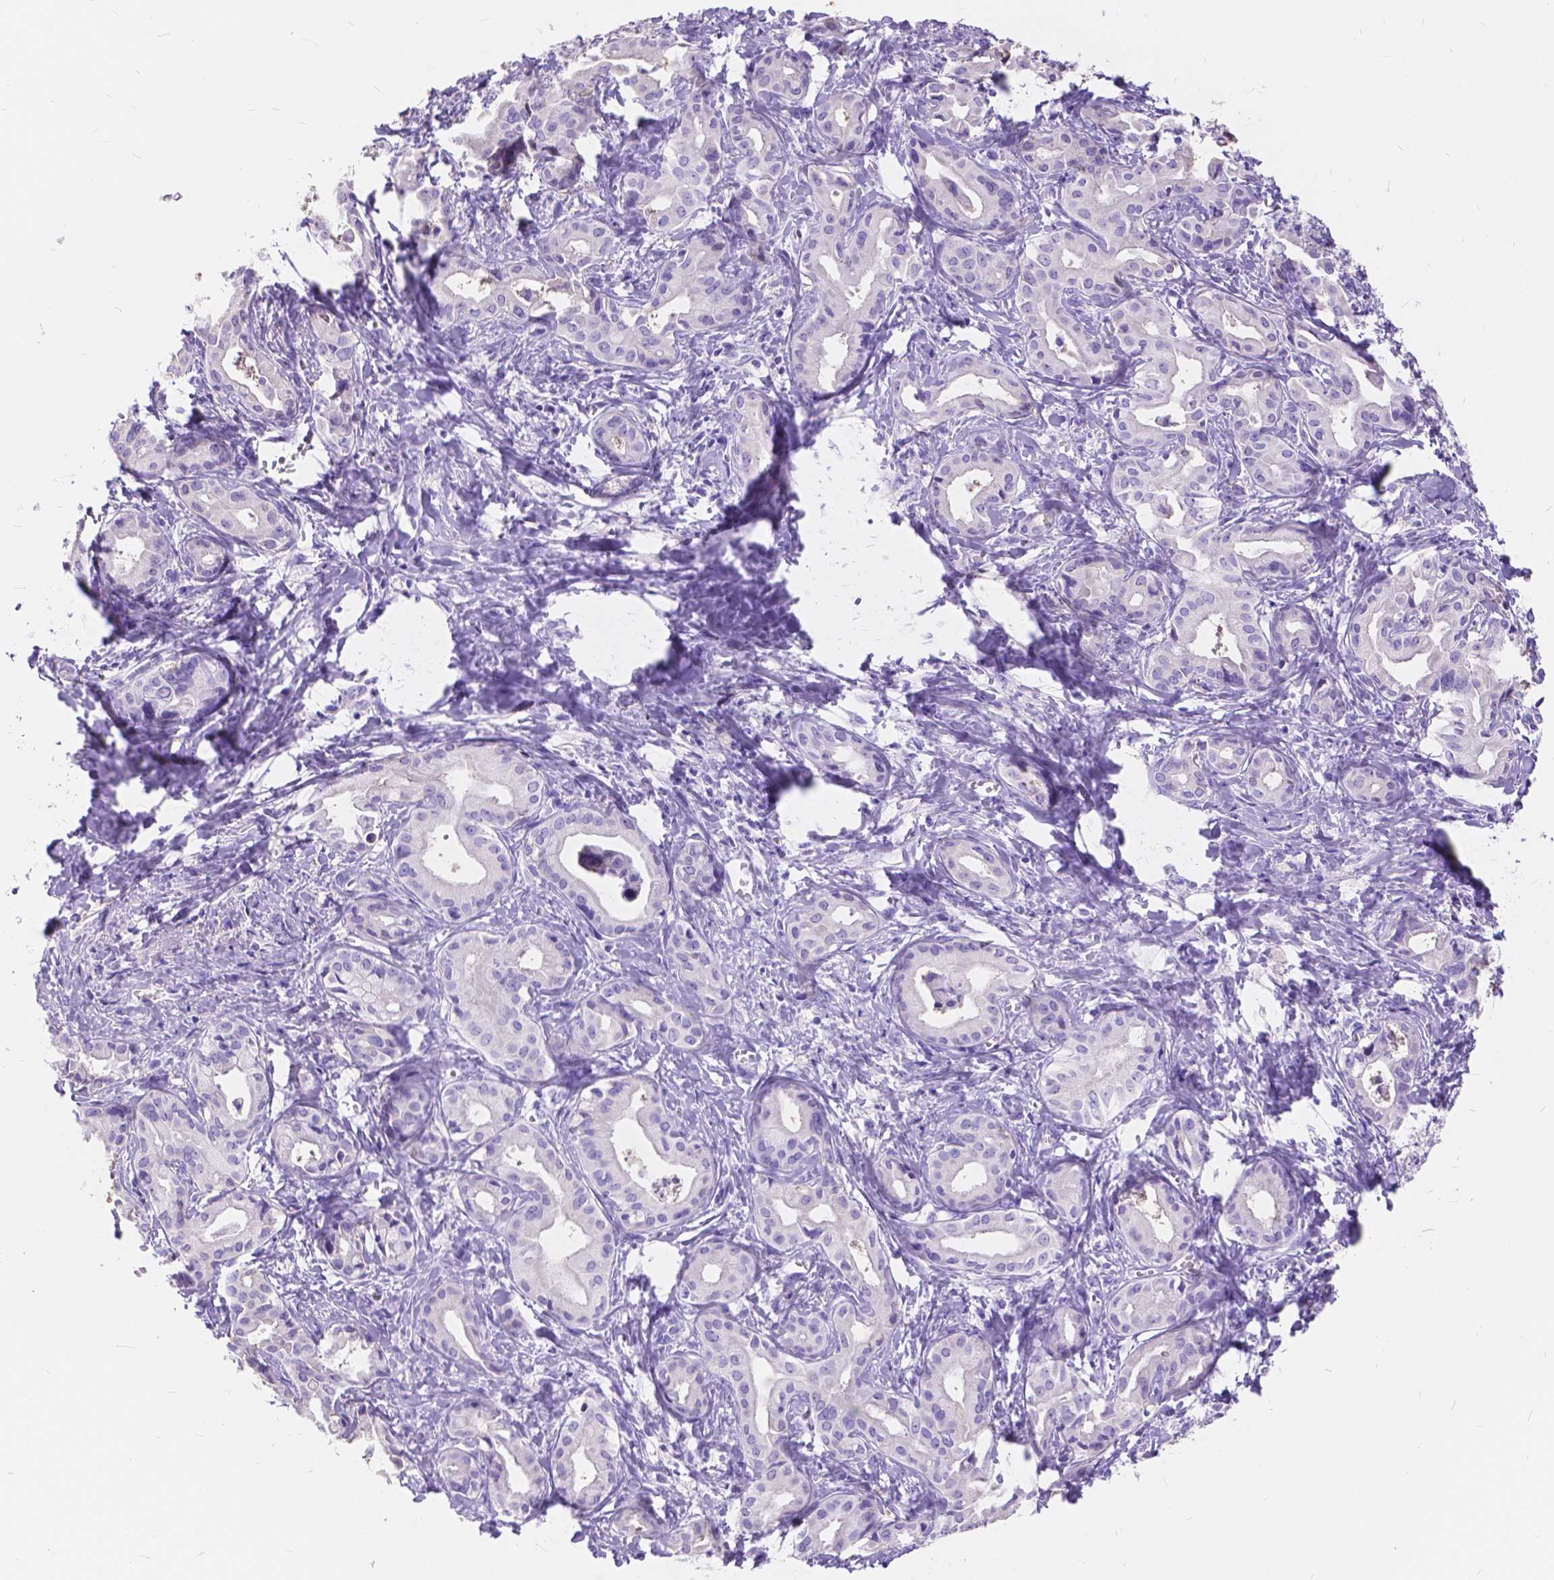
{"staining": {"intensity": "negative", "quantity": "none", "location": "none"}, "tissue": "liver cancer", "cell_type": "Tumor cells", "image_type": "cancer", "snomed": [{"axis": "morphology", "description": "Cholangiocarcinoma"}, {"axis": "topography", "description": "Liver"}], "caption": "Tumor cells show no significant staining in liver cholangiocarcinoma.", "gene": "FOXL2", "patient": {"sex": "female", "age": 65}}